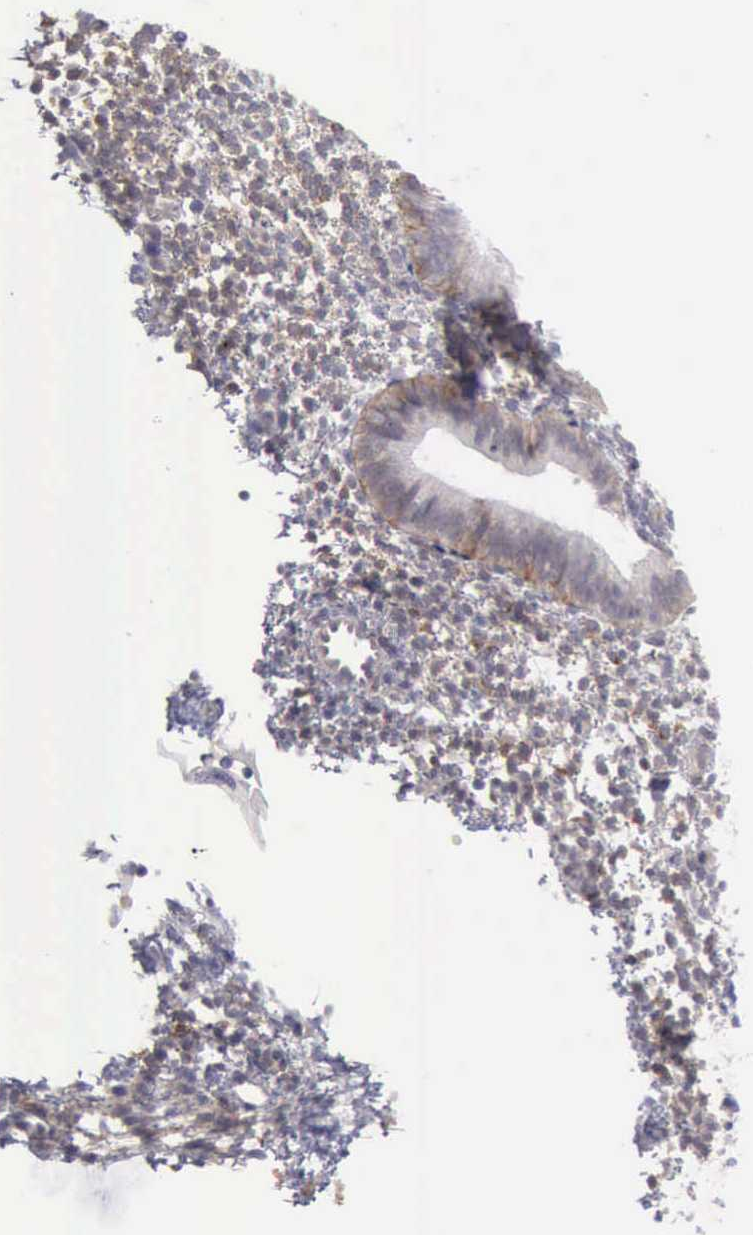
{"staining": {"intensity": "negative", "quantity": "none", "location": "none"}, "tissue": "endometrium", "cell_type": "Cells in endometrial stroma", "image_type": "normal", "snomed": [{"axis": "morphology", "description": "Normal tissue, NOS"}, {"axis": "topography", "description": "Endometrium"}], "caption": "An image of endometrium stained for a protein reveals no brown staining in cells in endometrial stroma.", "gene": "TFRC", "patient": {"sex": "female", "age": 35}}